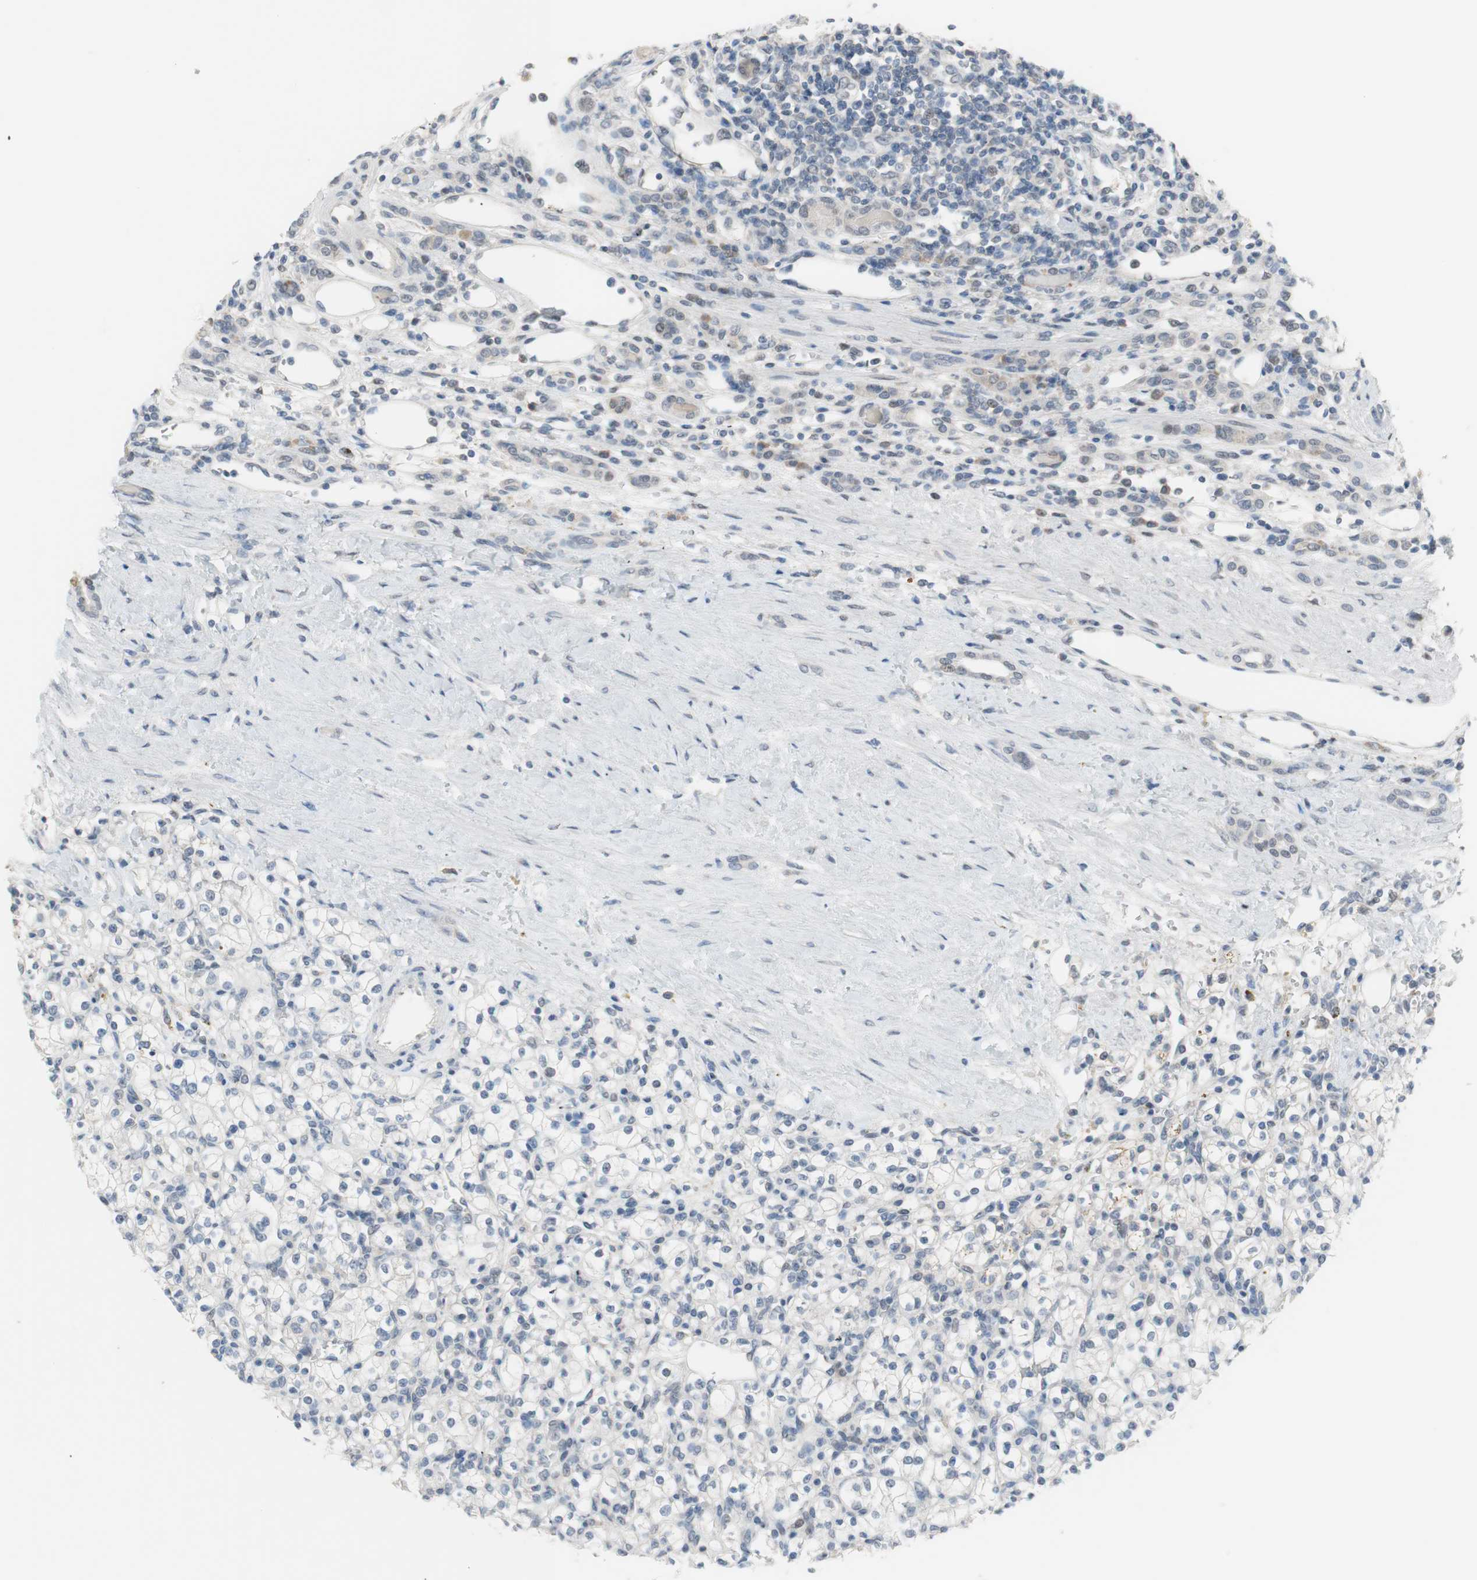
{"staining": {"intensity": "negative", "quantity": "none", "location": "none"}, "tissue": "renal cancer", "cell_type": "Tumor cells", "image_type": "cancer", "snomed": [{"axis": "morphology", "description": "Normal tissue, NOS"}, {"axis": "morphology", "description": "Adenocarcinoma, NOS"}, {"axis": "topography", "description": "Kidney"}], "caption": "Protein analysis of adenocarcinoma (renal) reveals no significant staining in tumor cells.", "gene": "GRHL1", "patient": {"sex": "female", "age": 55}}